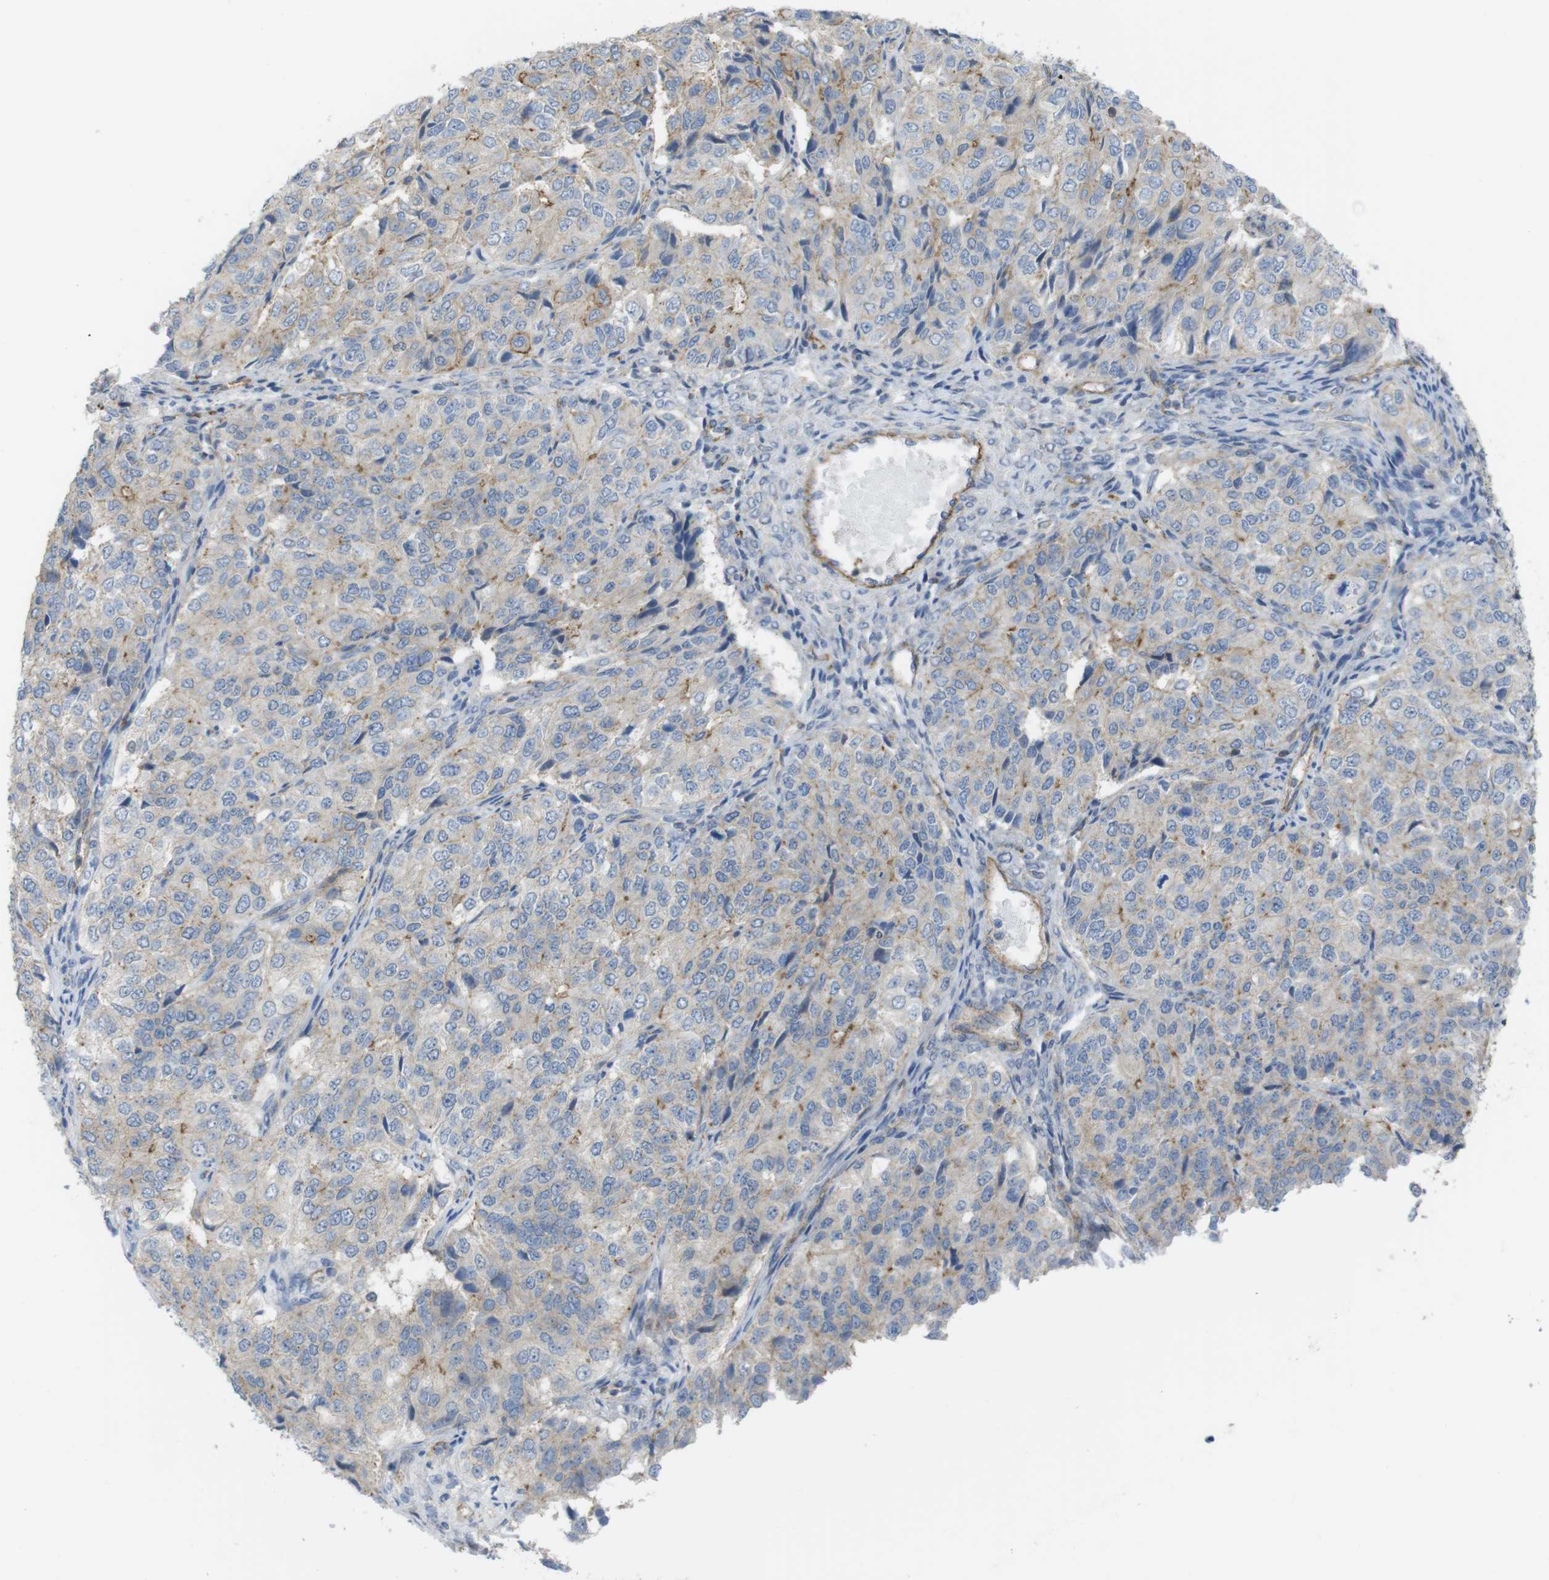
{"staining": {"intensity": "weak", "quantity": "25%-75%", "location": "cytoplasmic/membranous"}, "tissue": "ovarian cancer", "cell_type": "Tumor cells", "image_type": "cancer", "snomed": [{"axis": "morphology", "description": "Carcinoma, endometroid"}, {"axis": "topography", "description": "Ovary"}], "caption": "A high-resolution micrograph shows immunohistochemistry staining of ovarian cancer, which displays weak cytoplasmic/membranous staining in about 25%-75% of tumor cells.", "gene": "PREX2", "patient": {"sex": "female", "age": 51}}